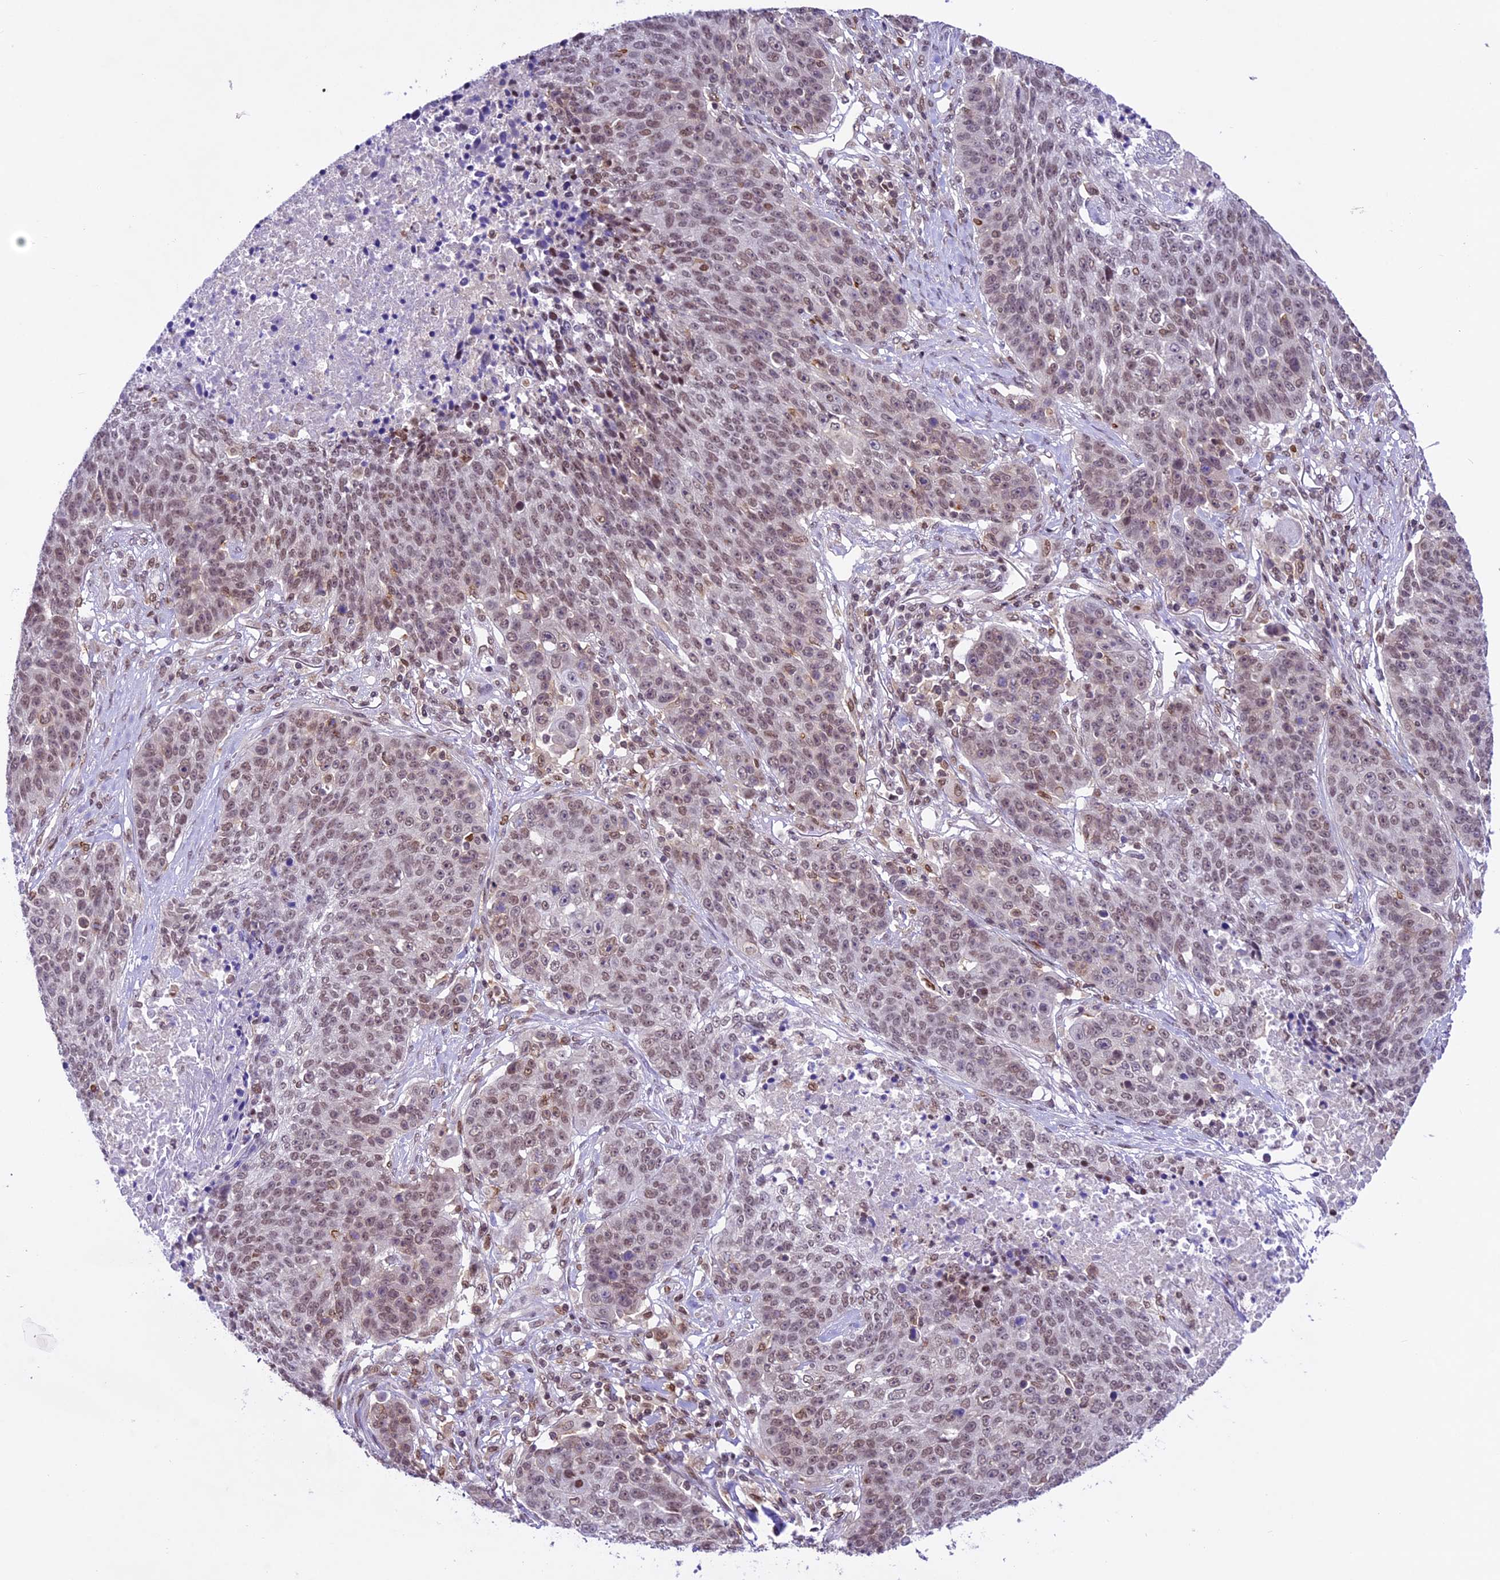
{"staining": {"intensity": "weak", "quantity": ">75%", "location": "nuclear"}, "tissue": "lung cancer", "cell_type": "Tumor cells", "image_type": "cancer", "snomed": [{"axis": "morphology", "description": "Normal tissue, NOS"}, {"axis": "morphology", "description": "Squamous cell carcinoma, NOS"}, {"axis": "topography", "description": "Lymph node"}, {"axis": "topography", "description": "Lung"}], "caption": "Tumor cells demonstrate weak nuclear staining in about >75% of cells in squamous cell carcinoma (lung). Immunohistochemistry (ihc) stains the protein in brown and the nuclei are stained blue.", "gene": "SHKBP1", "patient": {"sex": "male", "age": 66}}